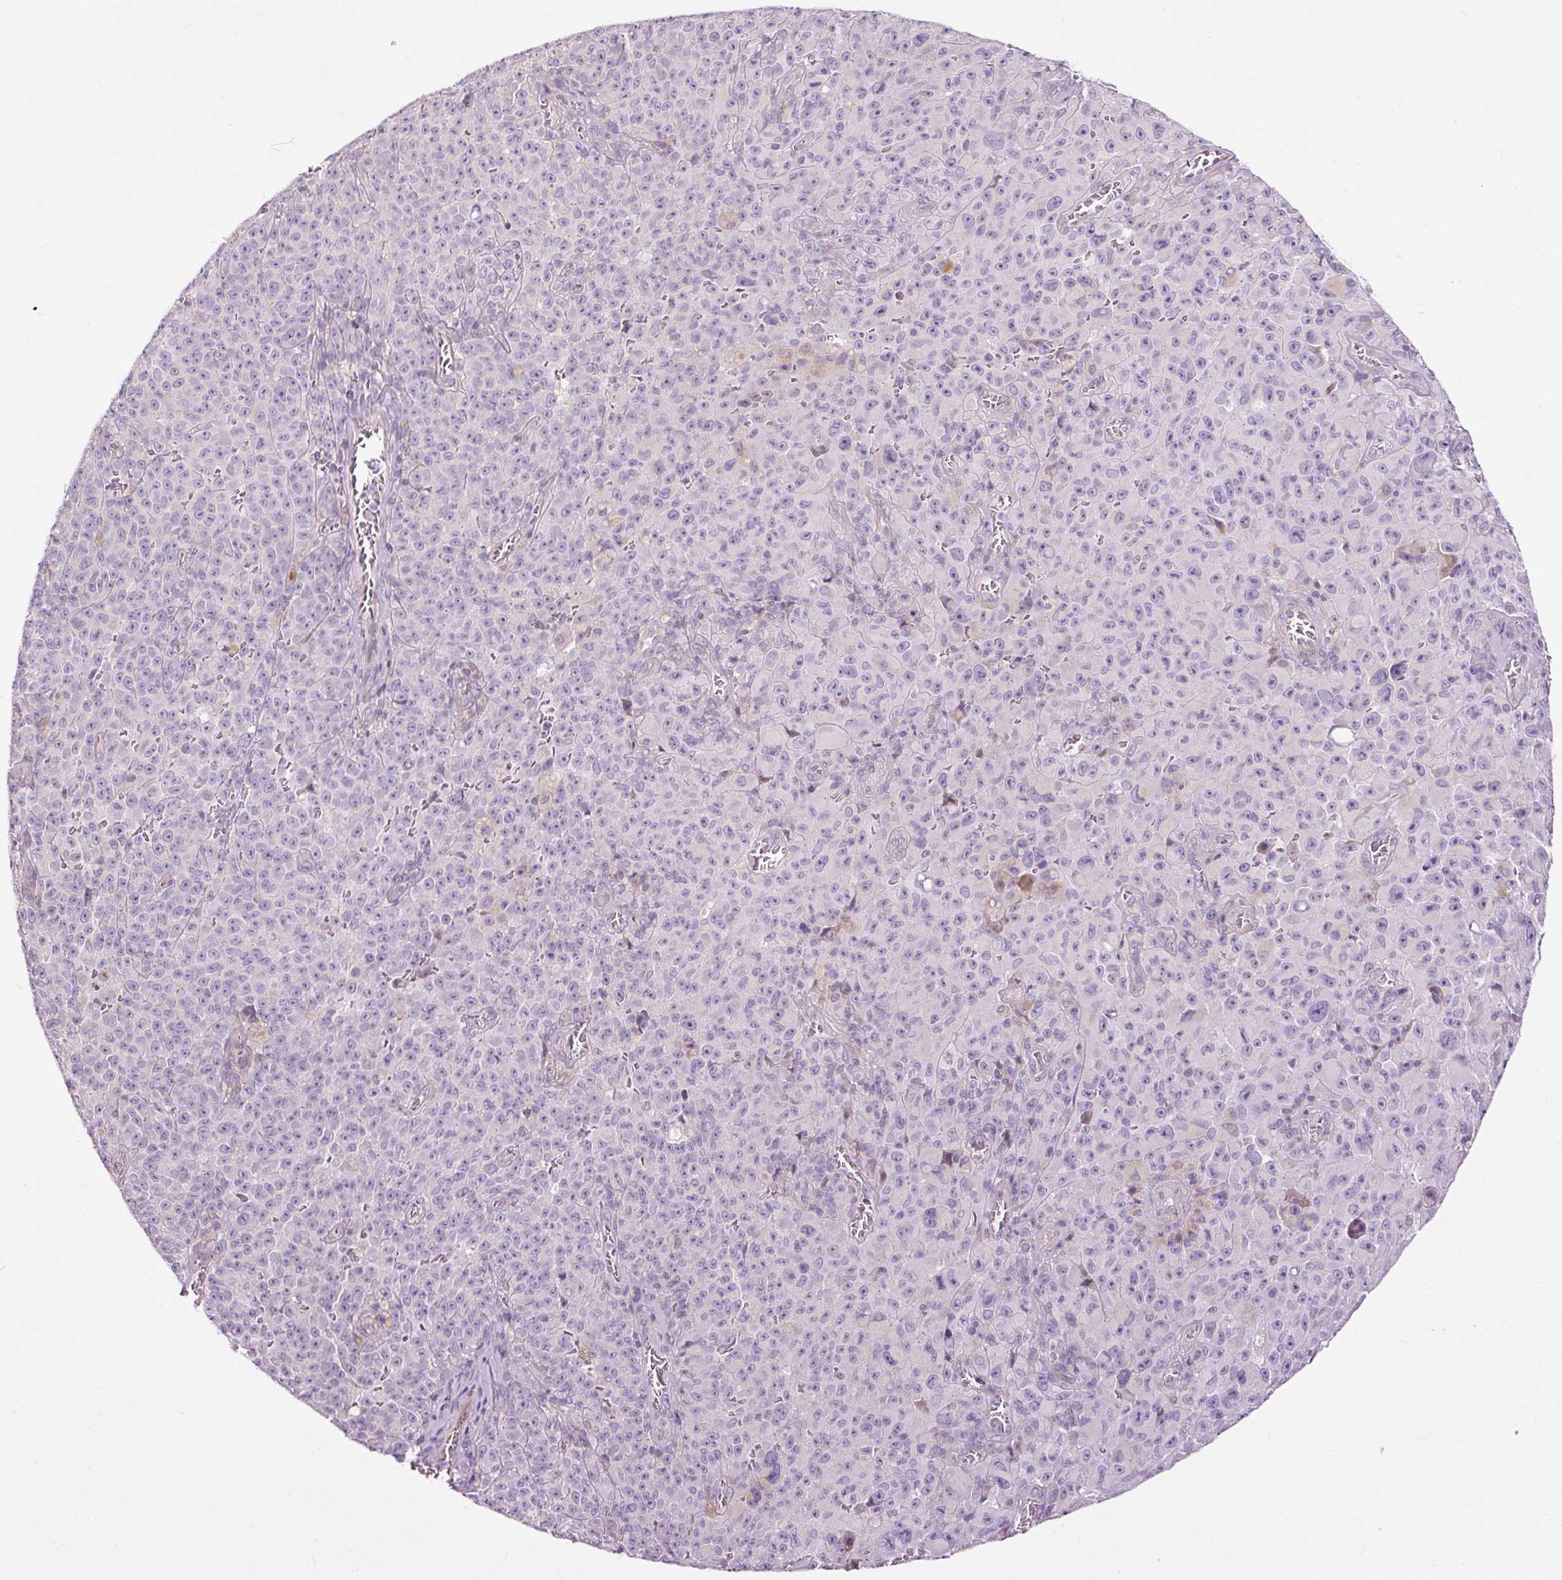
{"staining": {"intensity": "negative", "quantity": "none", "location": "none"}, "tissue": "melanoma", "cell_type": "Tumor cells", "image_type": "cancer", "snomed": [{"axis": "morphology", "description": "Malignant melanoma, NOS"}, {"axis": "topography", "description": "Skin"}], "caption": "IHC of melanoma demonstrates no expression in tumor cells. (DAB IHC with hematoxylin counter stain).", "gene": "FCRL4", "patient": {"sex": "female", "age": 82}}